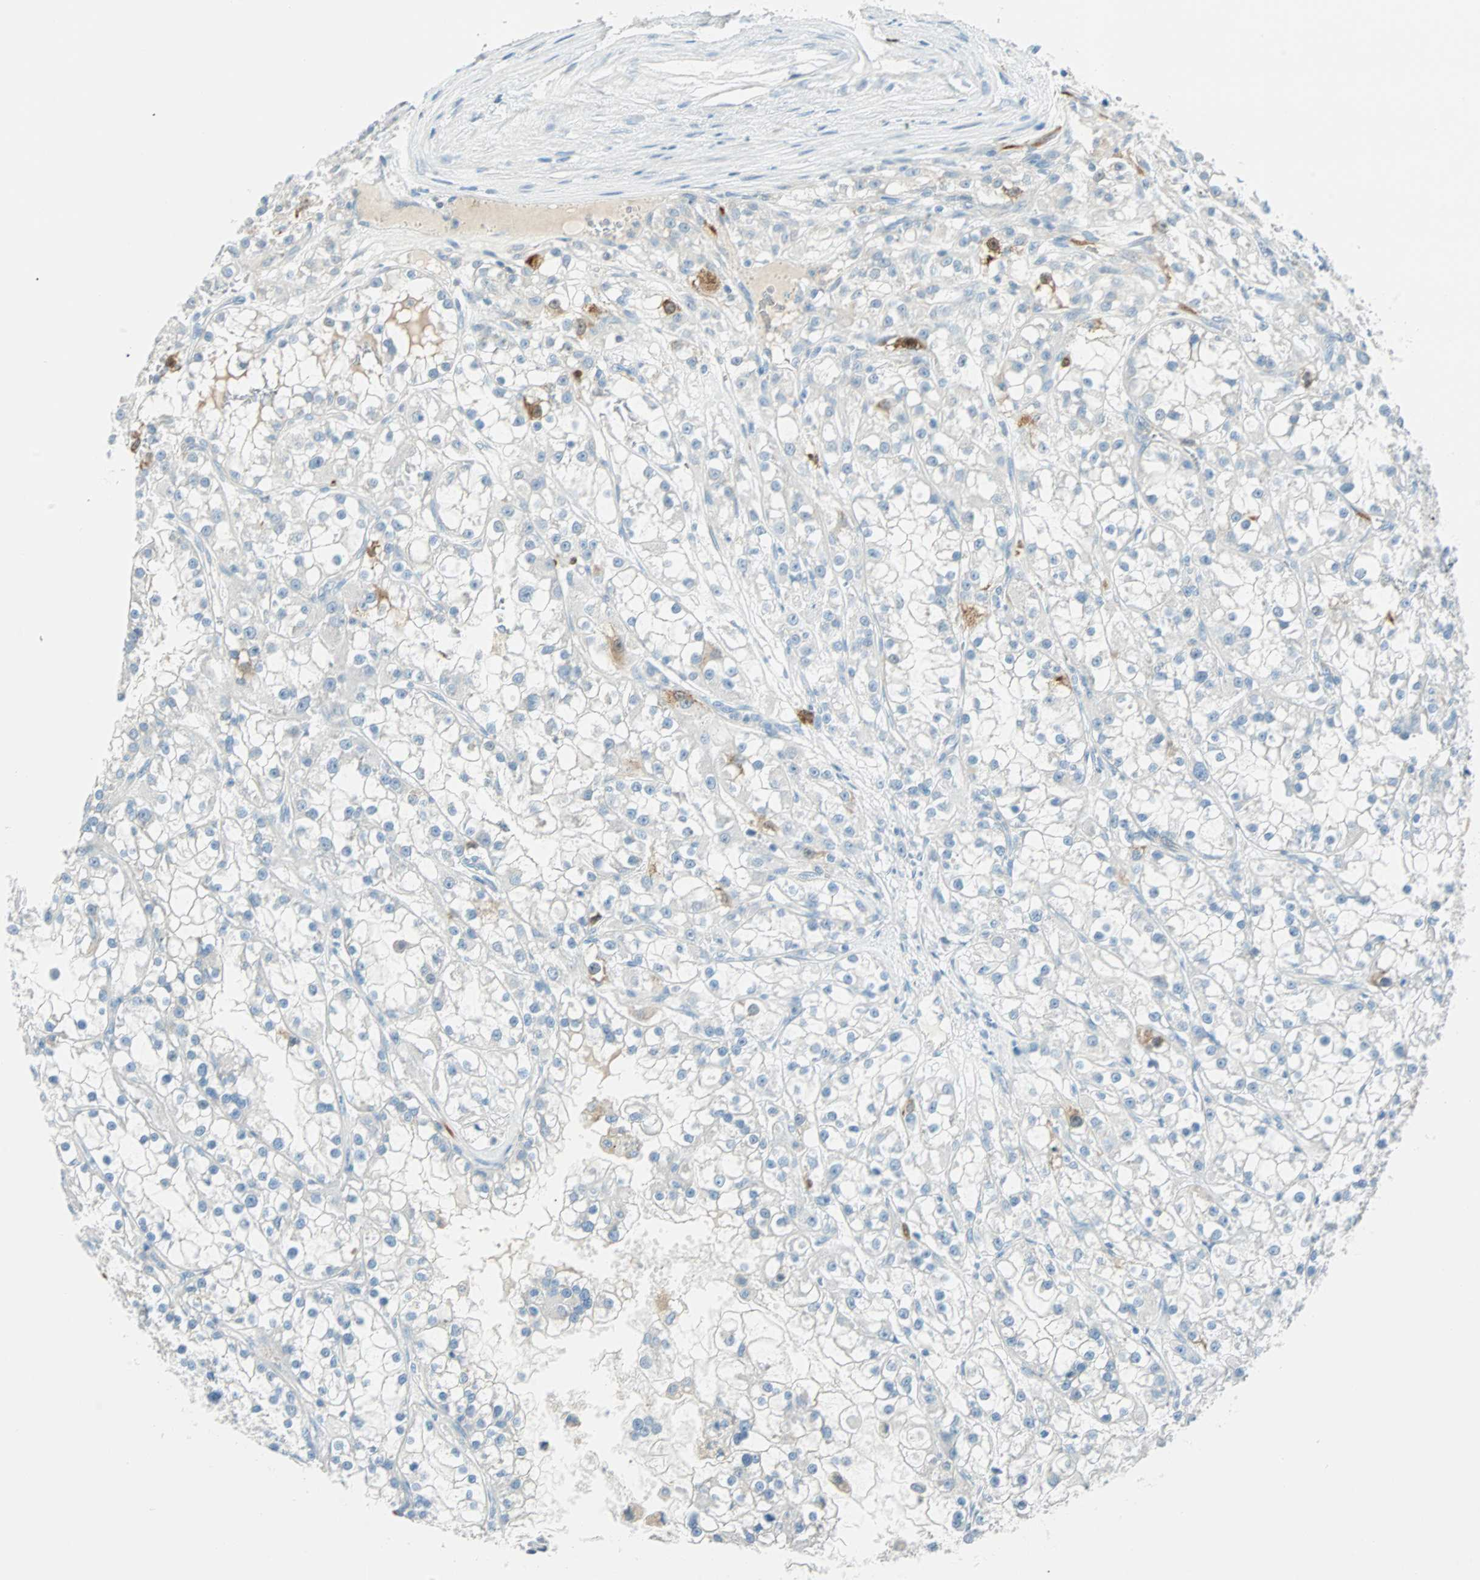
{"staining": {"intensity": "strong", "quantity": "<25%", "location": "cytoplasmic/membranous,nuclear"}, "tissue": "renal cancer", "cell_type": "Tumor cells", "image_type": "cancer", "snomed": [{"axis": "morphology", "description": "Adenocarcinoma, NOS"}, {"axis": "topography", "description": "Kidney"}], "caption": "Immunohistochemistry (DAB) staining of human adenocarcinoma (renal) displays strong cytoplasmic/membranous and nuclear protein staining in about <25% of tumor cells.", "gene": "PTTG1", "patient": {"sex": "female", "age": 52}}